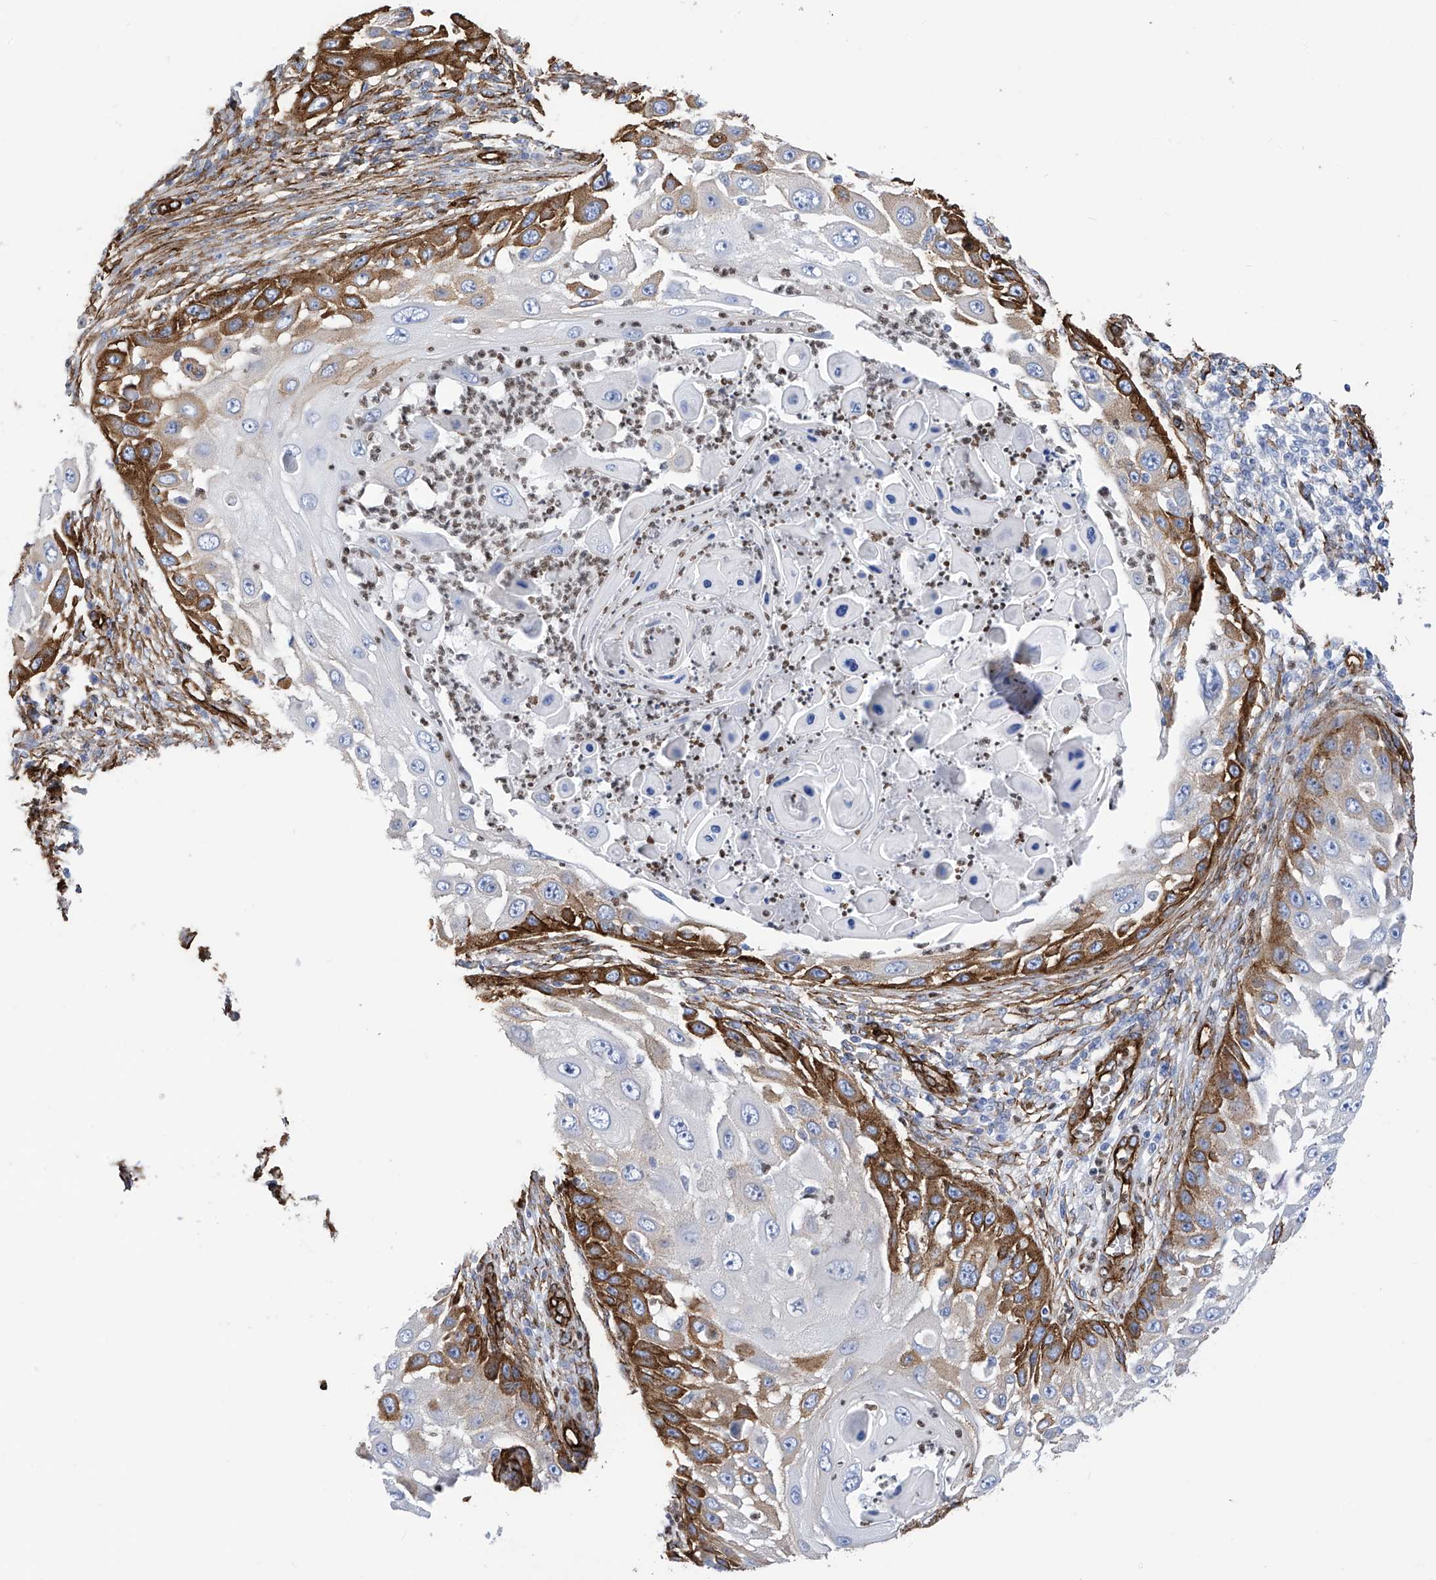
{"staining": {"intensity": "strong", "quantity": "25%-75%", "location": "cytoplasmic/membranous"}, "tissue": "skin cancer", "cell_type": "Tumor cells", "image_type": "cancer", "snomed": [{"axis": "morphology", "description": "Squamous cell carcinoma, NOS"}, {"axis": "topography", "description": "Skin"}], "caption": "An IHC image of neoplastic tissue is shown. Protein staining in brown highlights strong cytoplasmic/membranous positivity in skin cancer (squamous cell carcinoma) within tumor cells.", "gene": "UBTD1", "patient": {"sex": "female", "age": 44}}